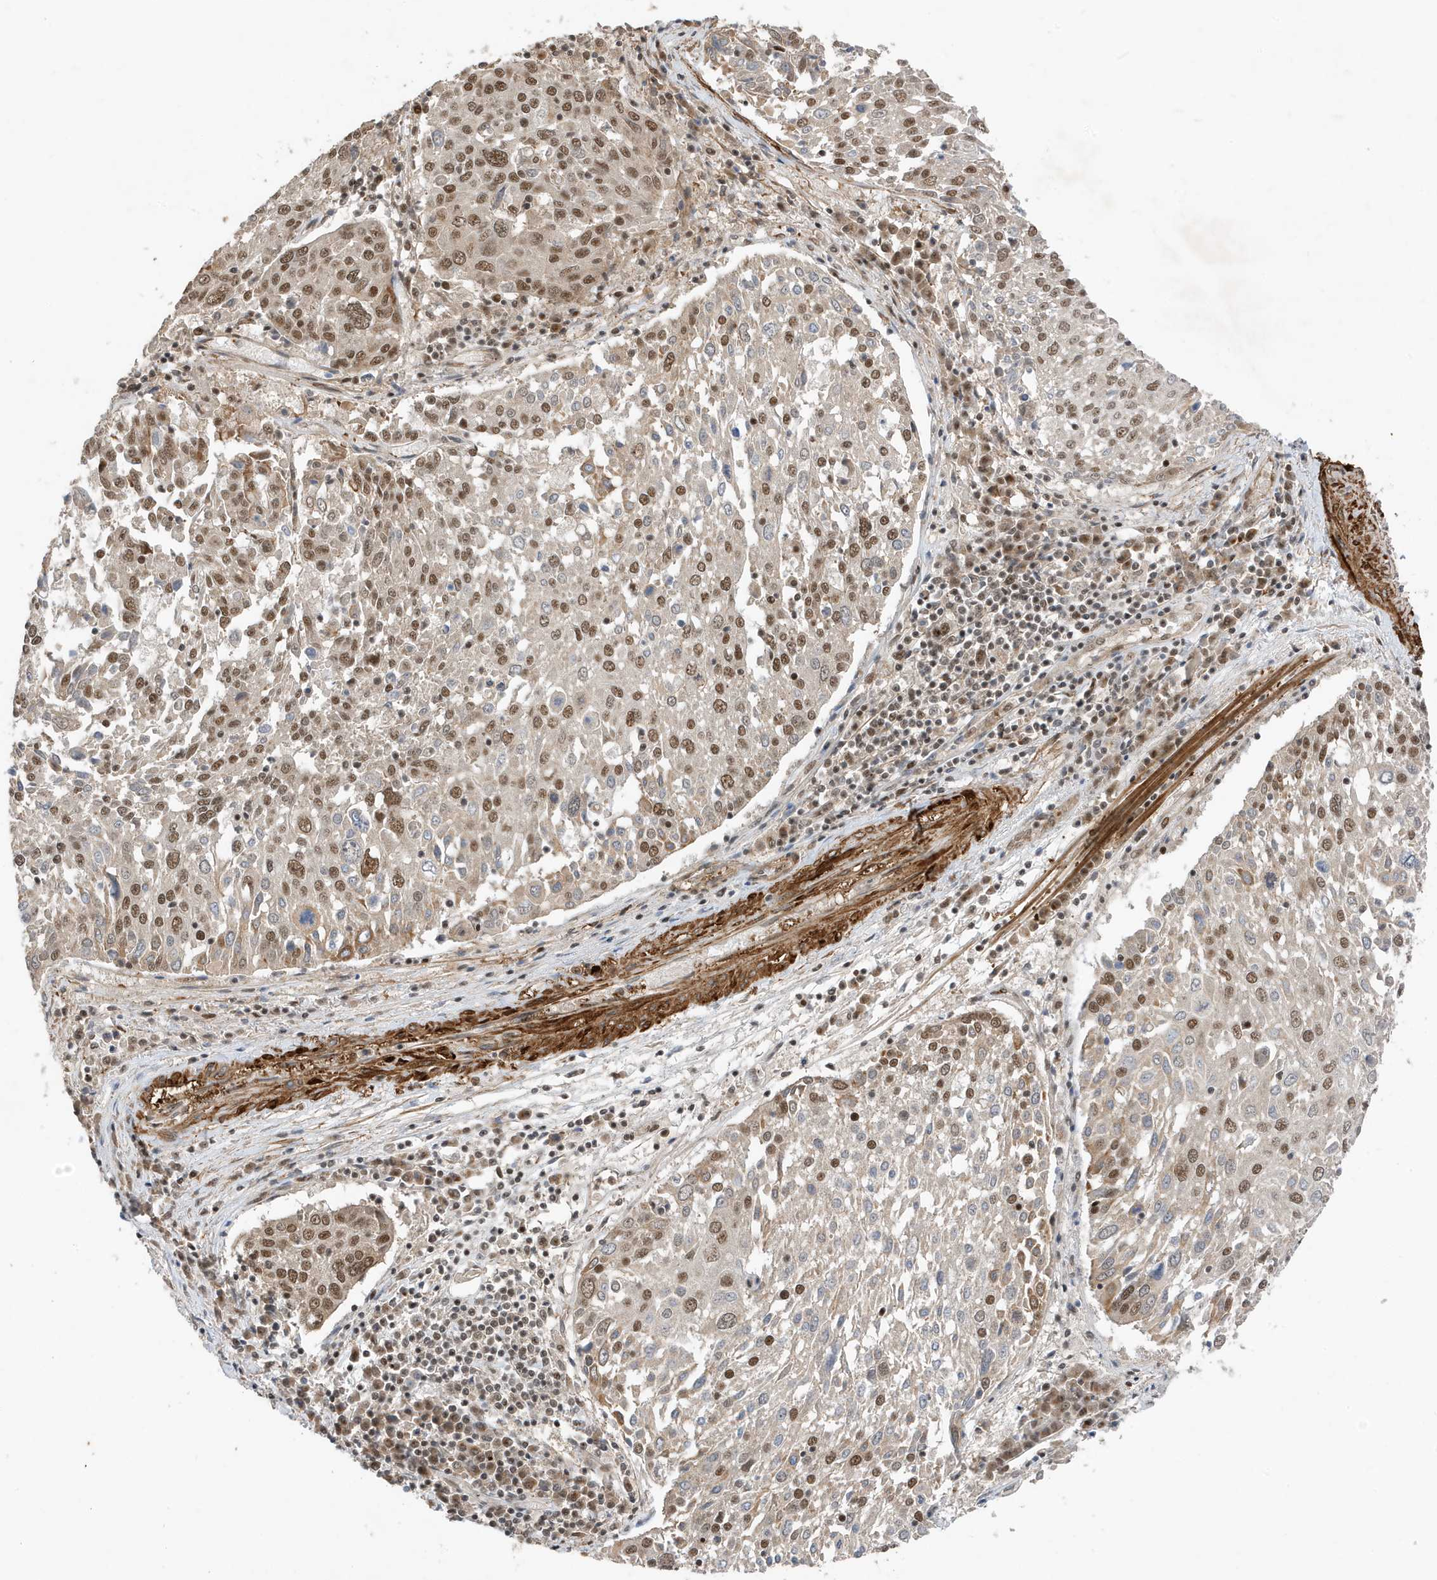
{"staining": {"intensity": "moderate", "quantity": "25%-75%", "location": "nuclear"}, "tissue": "lung cancer", "cell_type": "Tumor cells", "image_type": "cancer", "snomed": [{"axis": "morphology", "description": "Squamous cell carcinoma, NOS"}, {"axis": "topography", "description": "Lung"}], "caption": "The histopathology image reveals a brown stain indicating the presence of a protein in the nuclear of tumor cells in lung cancer.", "gene": "MAST3", "patient": {"sex": "male", "age": 65}}